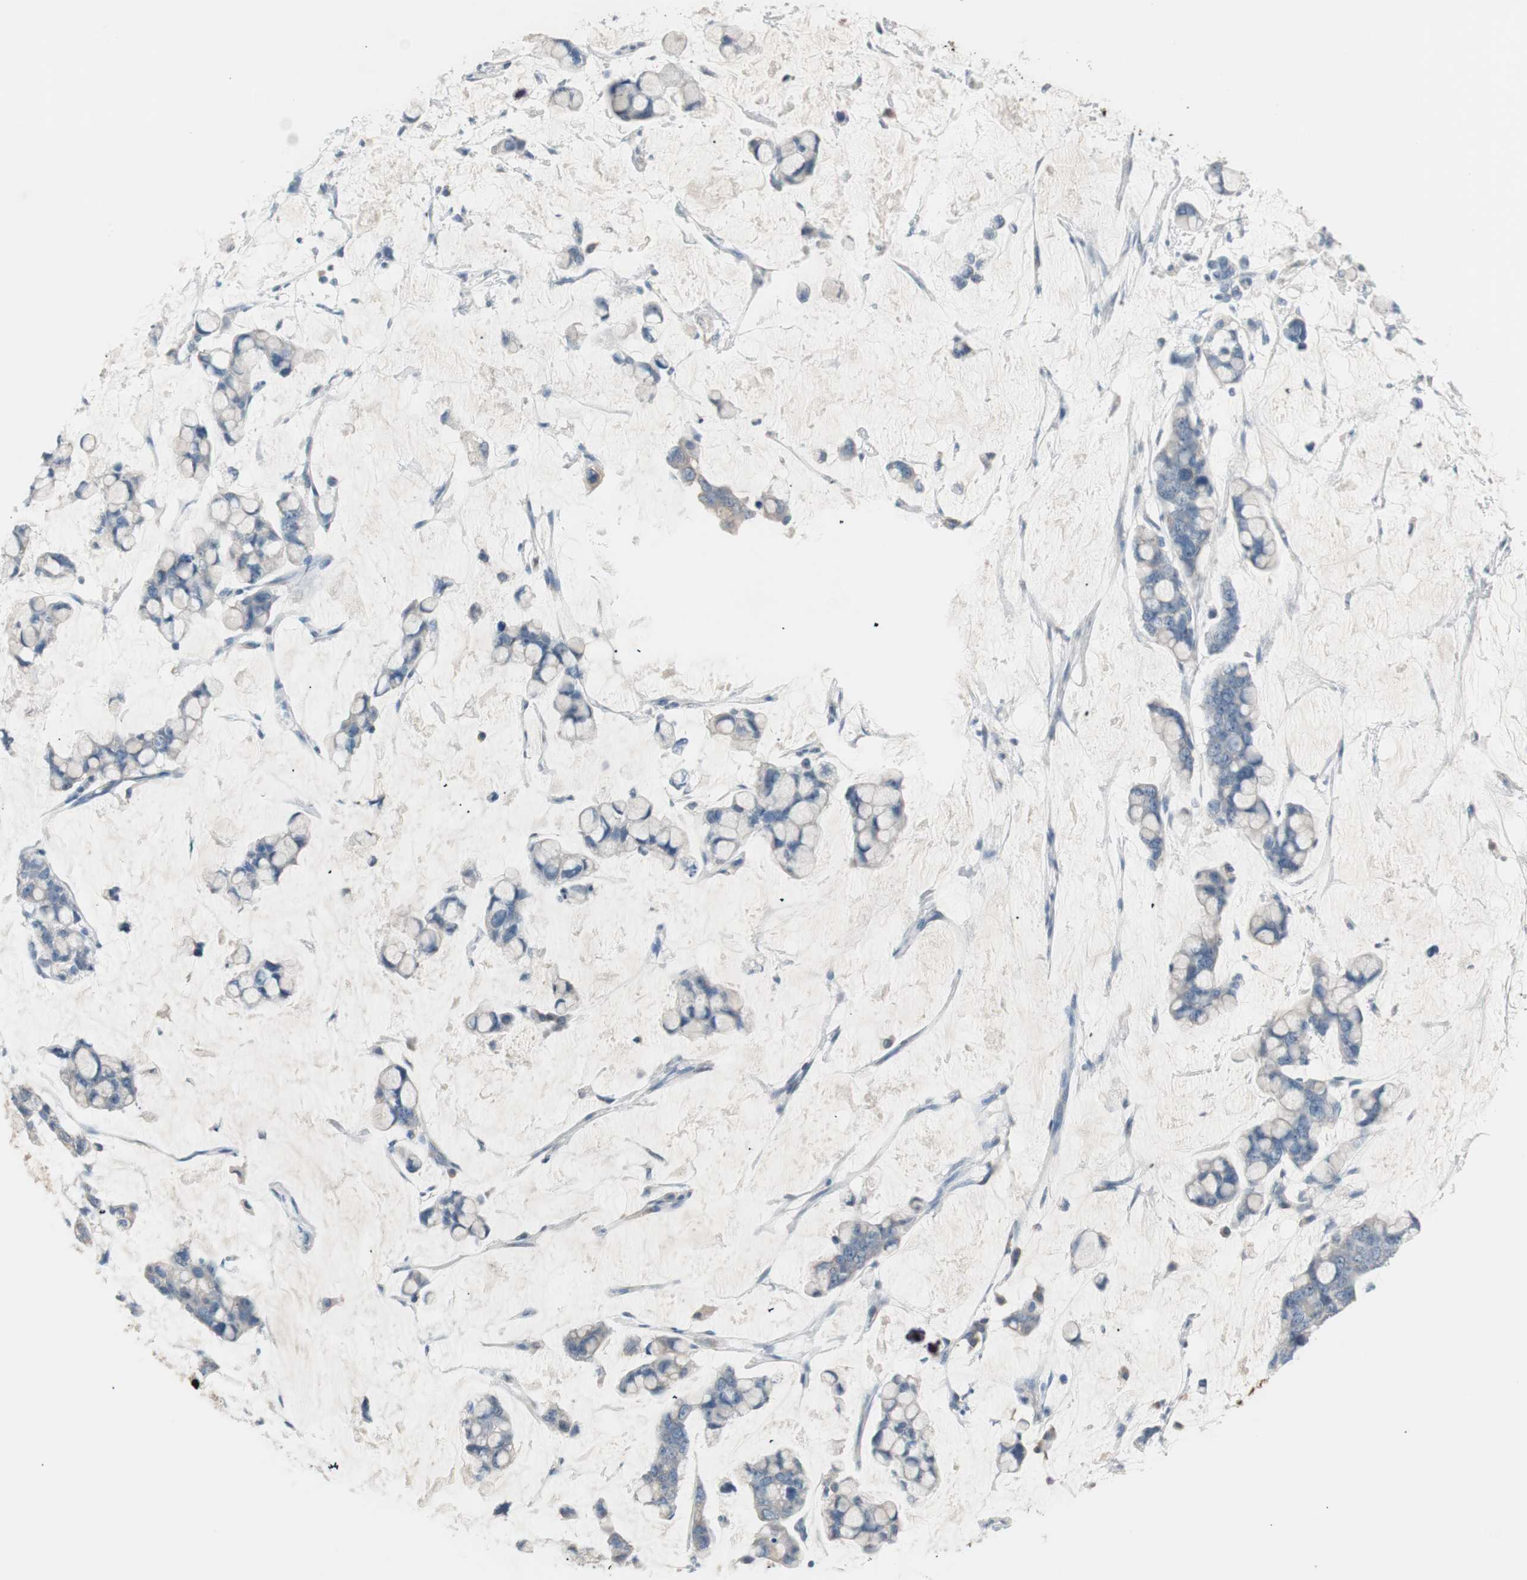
{"staining": {"intensity": "negative", "quantity": "none", "location": "none"}, "tissue": "stomach cancer", "cell_type": "Tumor cells", "image_type": "cancer", "snomed": [{"axis": "morphology", "description": "Adenocarcinoma, NOS"}, {"axis": "topography", "description": "Stomach, lower"}], "caption": "Immunohistochemical staining of stomach adenocarcinoma demonstrates no significant positivity in tumor cells. The staining was performed using DAB to visualize the protein expression in brown, while the nuclei were stained in blue with hematoxylin (Magnification: 20x).", "gene": "KHK", "patient": {"sex": "male", "age": 84}}